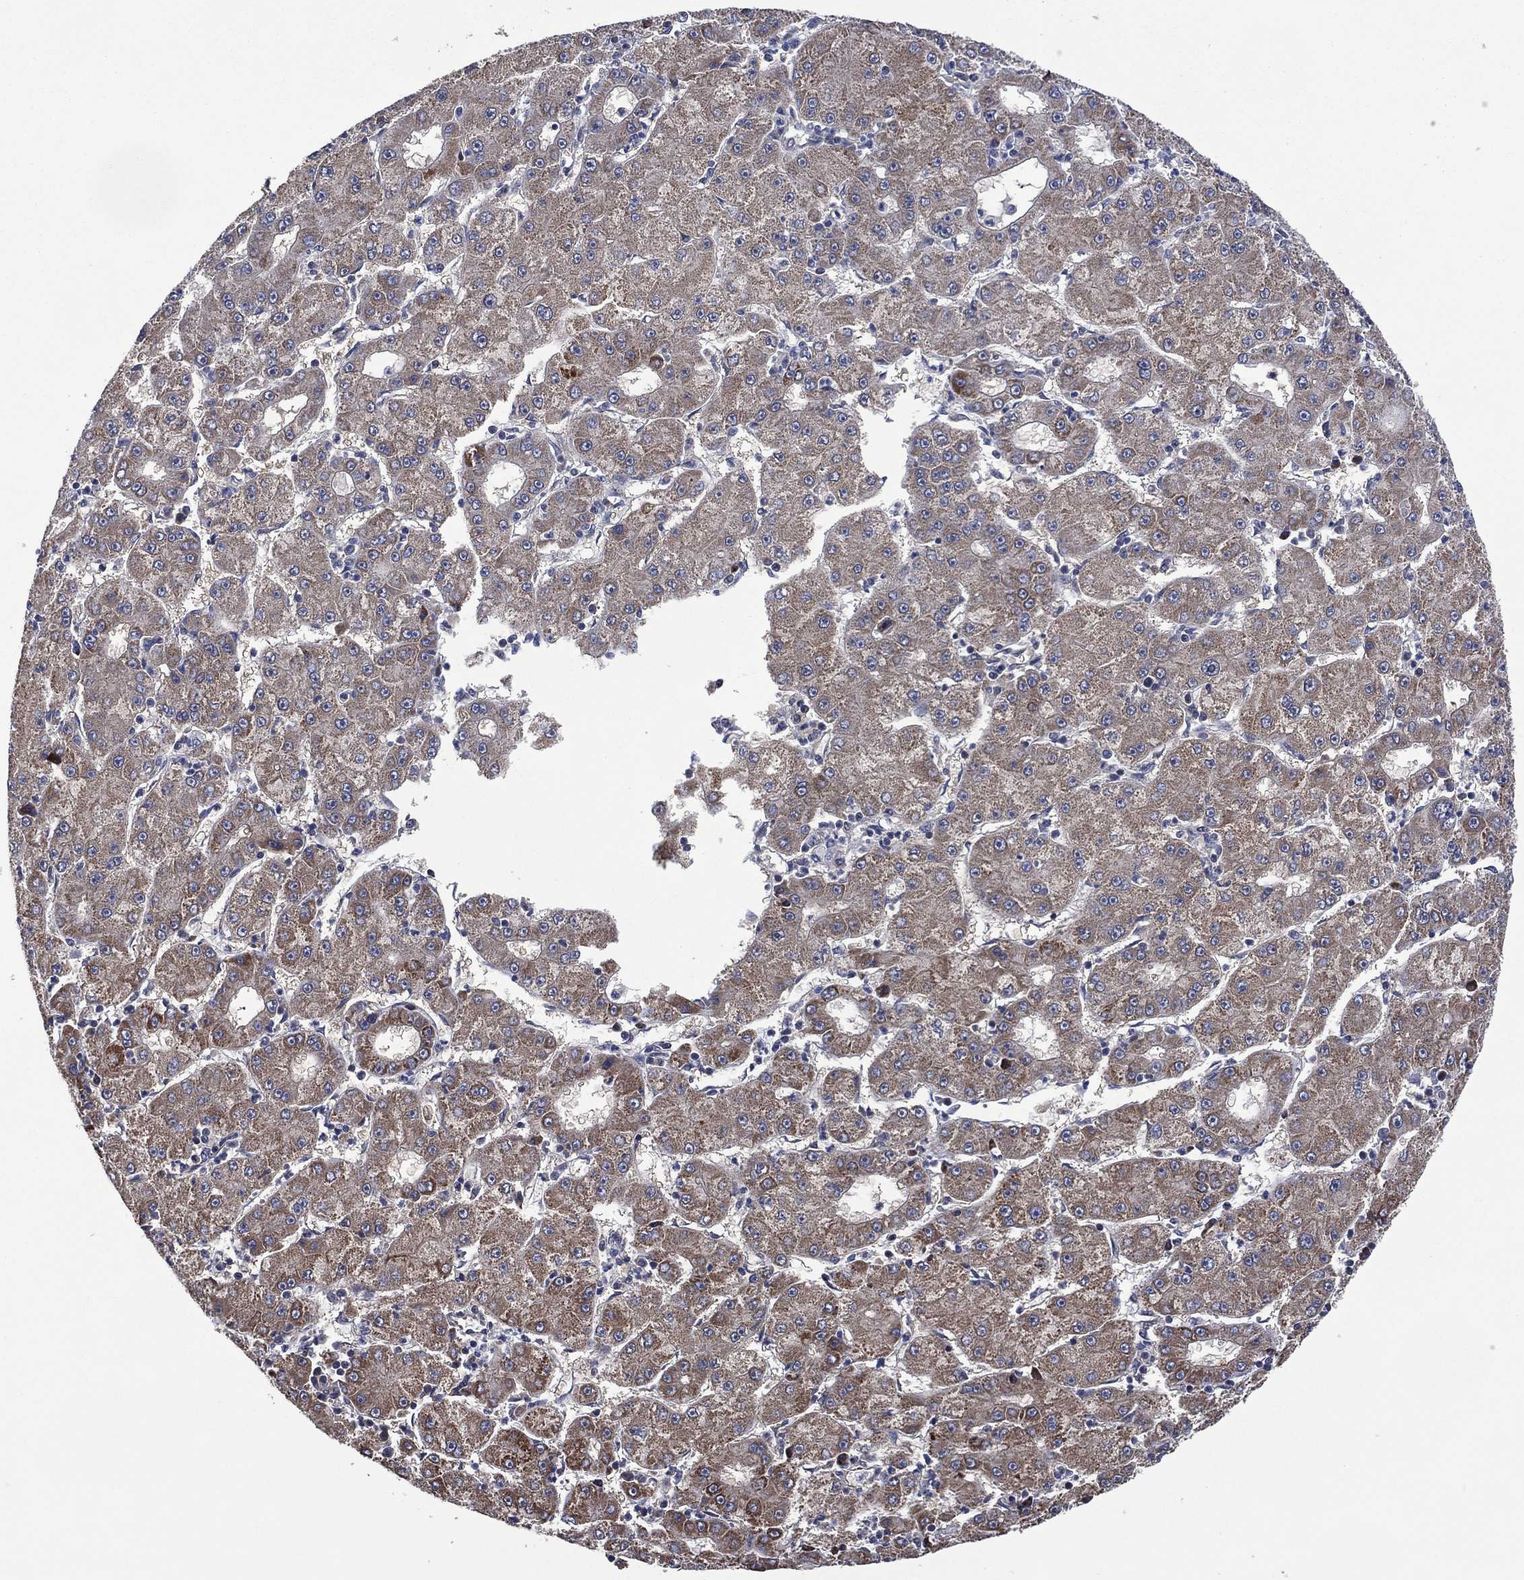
{"staining": {"intensity": "moderate", "quantity": "25%-75%", "location": "cytoplasmic/membranous"}, "tissue": "liver cancer", "cell_type": "Tumor cells", "image_type": "cancer", "snomed": [{"axis": "morphology", "description": "Carcinoma, Hepatocellular, NOS"}, {"axis": "topography", "description": "Liver"}], "caption": "There is medium levels of moderate cytoplasmic/membranous expression in tumor cells of liver cancer, as demonstrated by immunohistochemical staining (brown color).", "gene": "HTD2", "patient": {"sex": "male", "age": 73}}